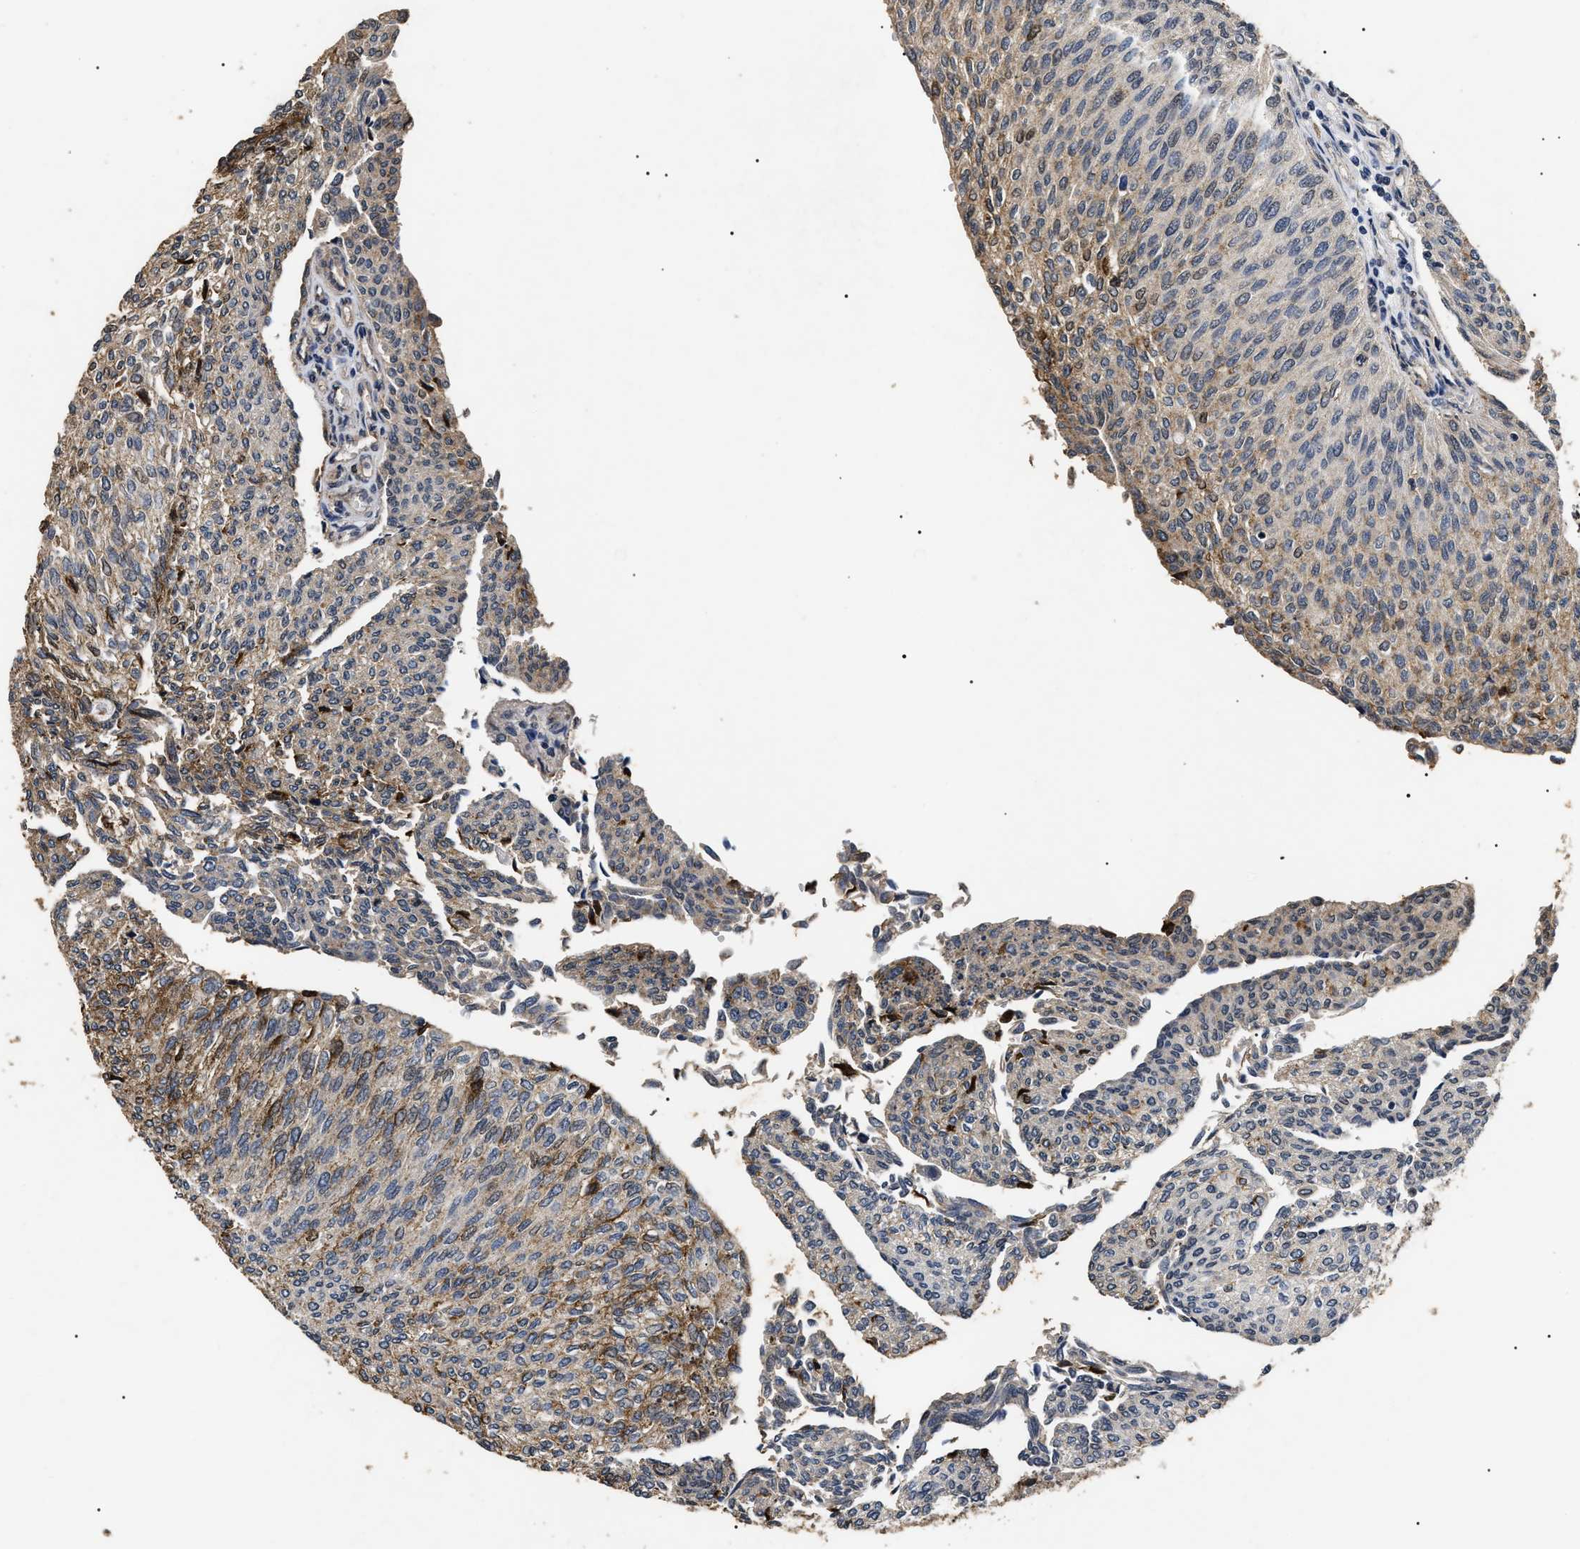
{"staining": {"intensity": "moderate", "quantity": "25%-75%", "location": "cytoplasmic/membranous,nuclear"}, "tissue": "urothelial cancer", "cell_type": "Tumor cells", "image_type": "cancer", "snomed": [{"axis": "morphology", "description": "Urothelial carcinoma, Low grade"}, {"axis": "topography", "description": "Urinary bladder"}], "caption": "The immunohistochemical stain labels moderate cytoplasmic/membranous and nuclear staining in tumor cells of urothelial cancer tissue. (DAB (3,3'-diaminobenzidine) IHC, brown staining for protein, blue staining for nuclei).", "gene": "ANP32E", "patient": {"sex": "female", "age": 79}}